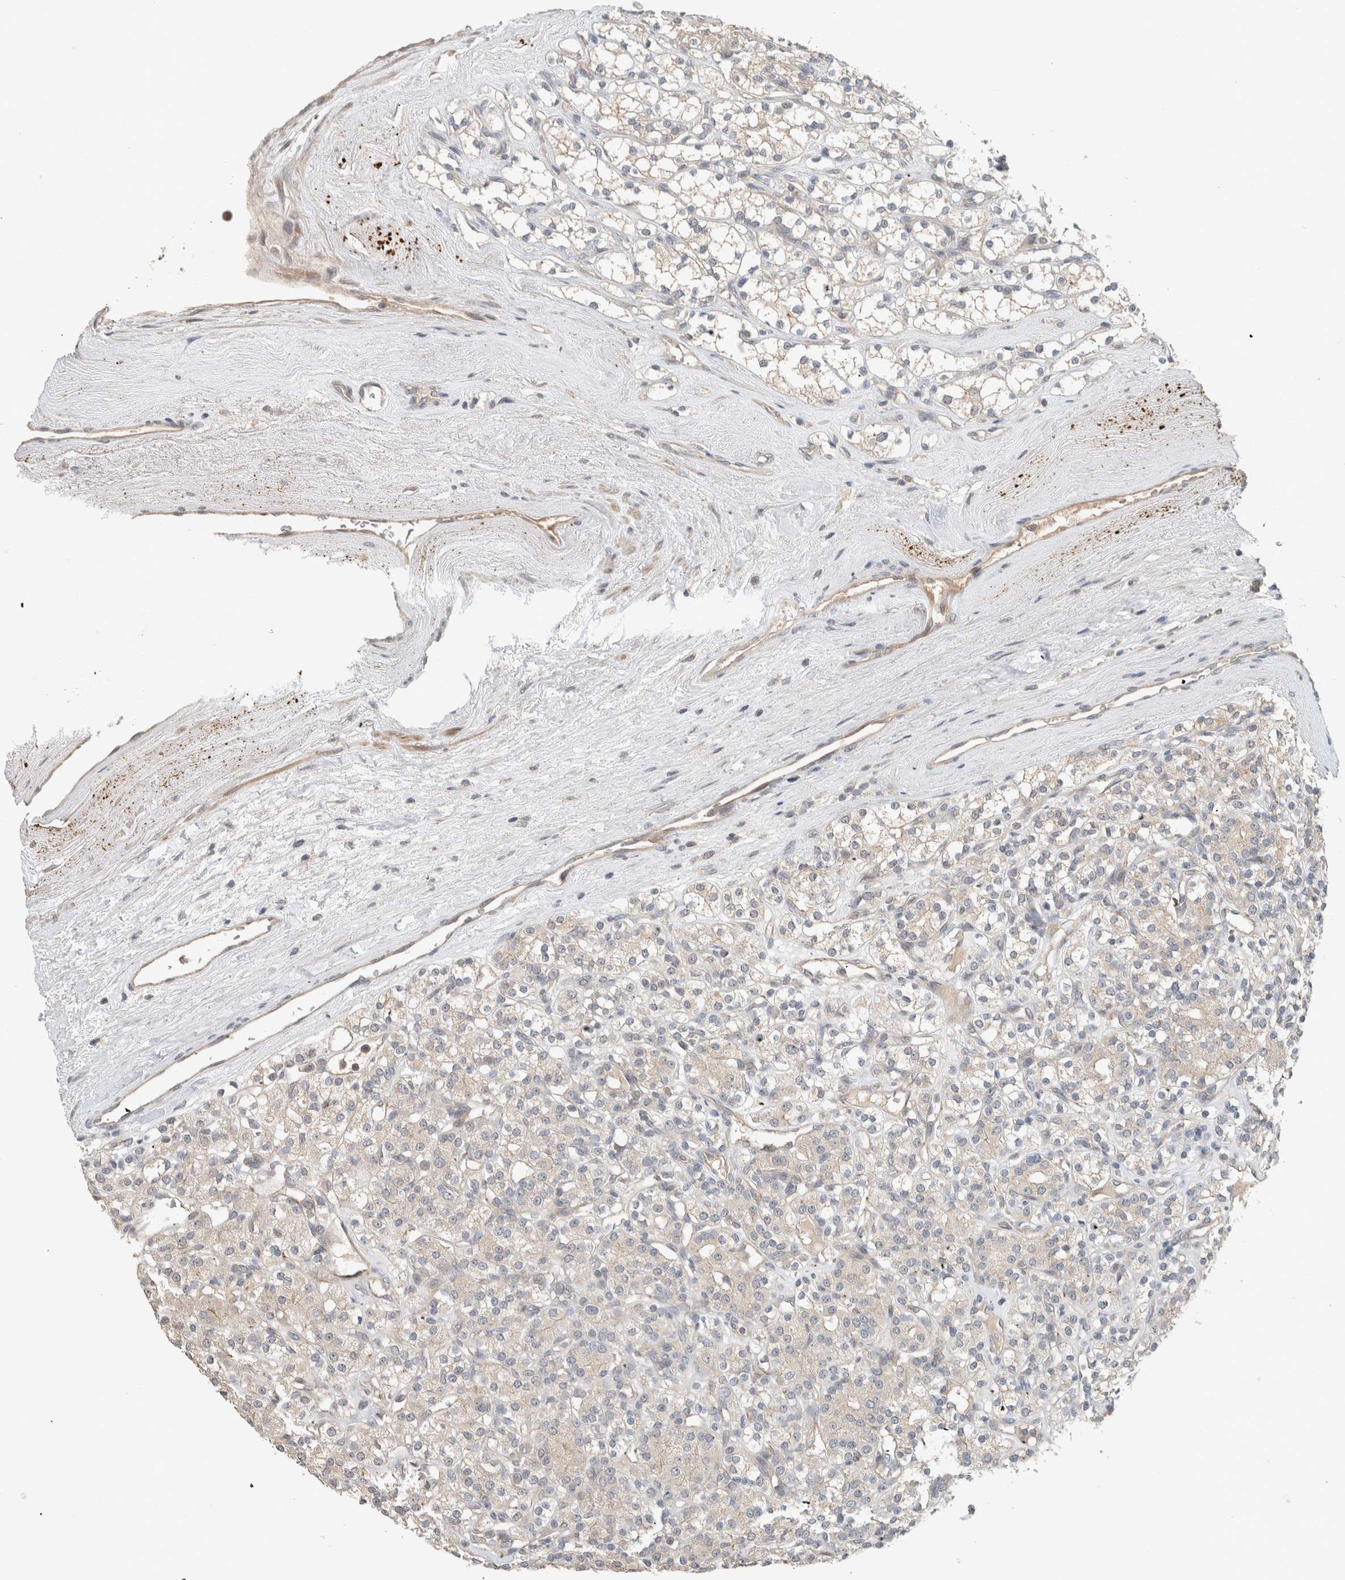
{"staining": {"intensity": "weak", "quantity": "<25%", "location": "cytoplasmic/membranous"}, "tissue": "renal cancer", "cell_type": "Tumor cells", "image_type": "cancer", "snomed": [{"axis": "morphology", "description": "Adenocarcinoma, NOS"}, {"axis": "topography", "description": "Kidney"}], "caption": "This image is of renal cancer stained with IHC to label a protein in brown with the nuclei are counter-stained blue. There is no positivity in tumor cells.", "gene": "ERCC6L2", "patient": {"sex": "male", "age": 77}}